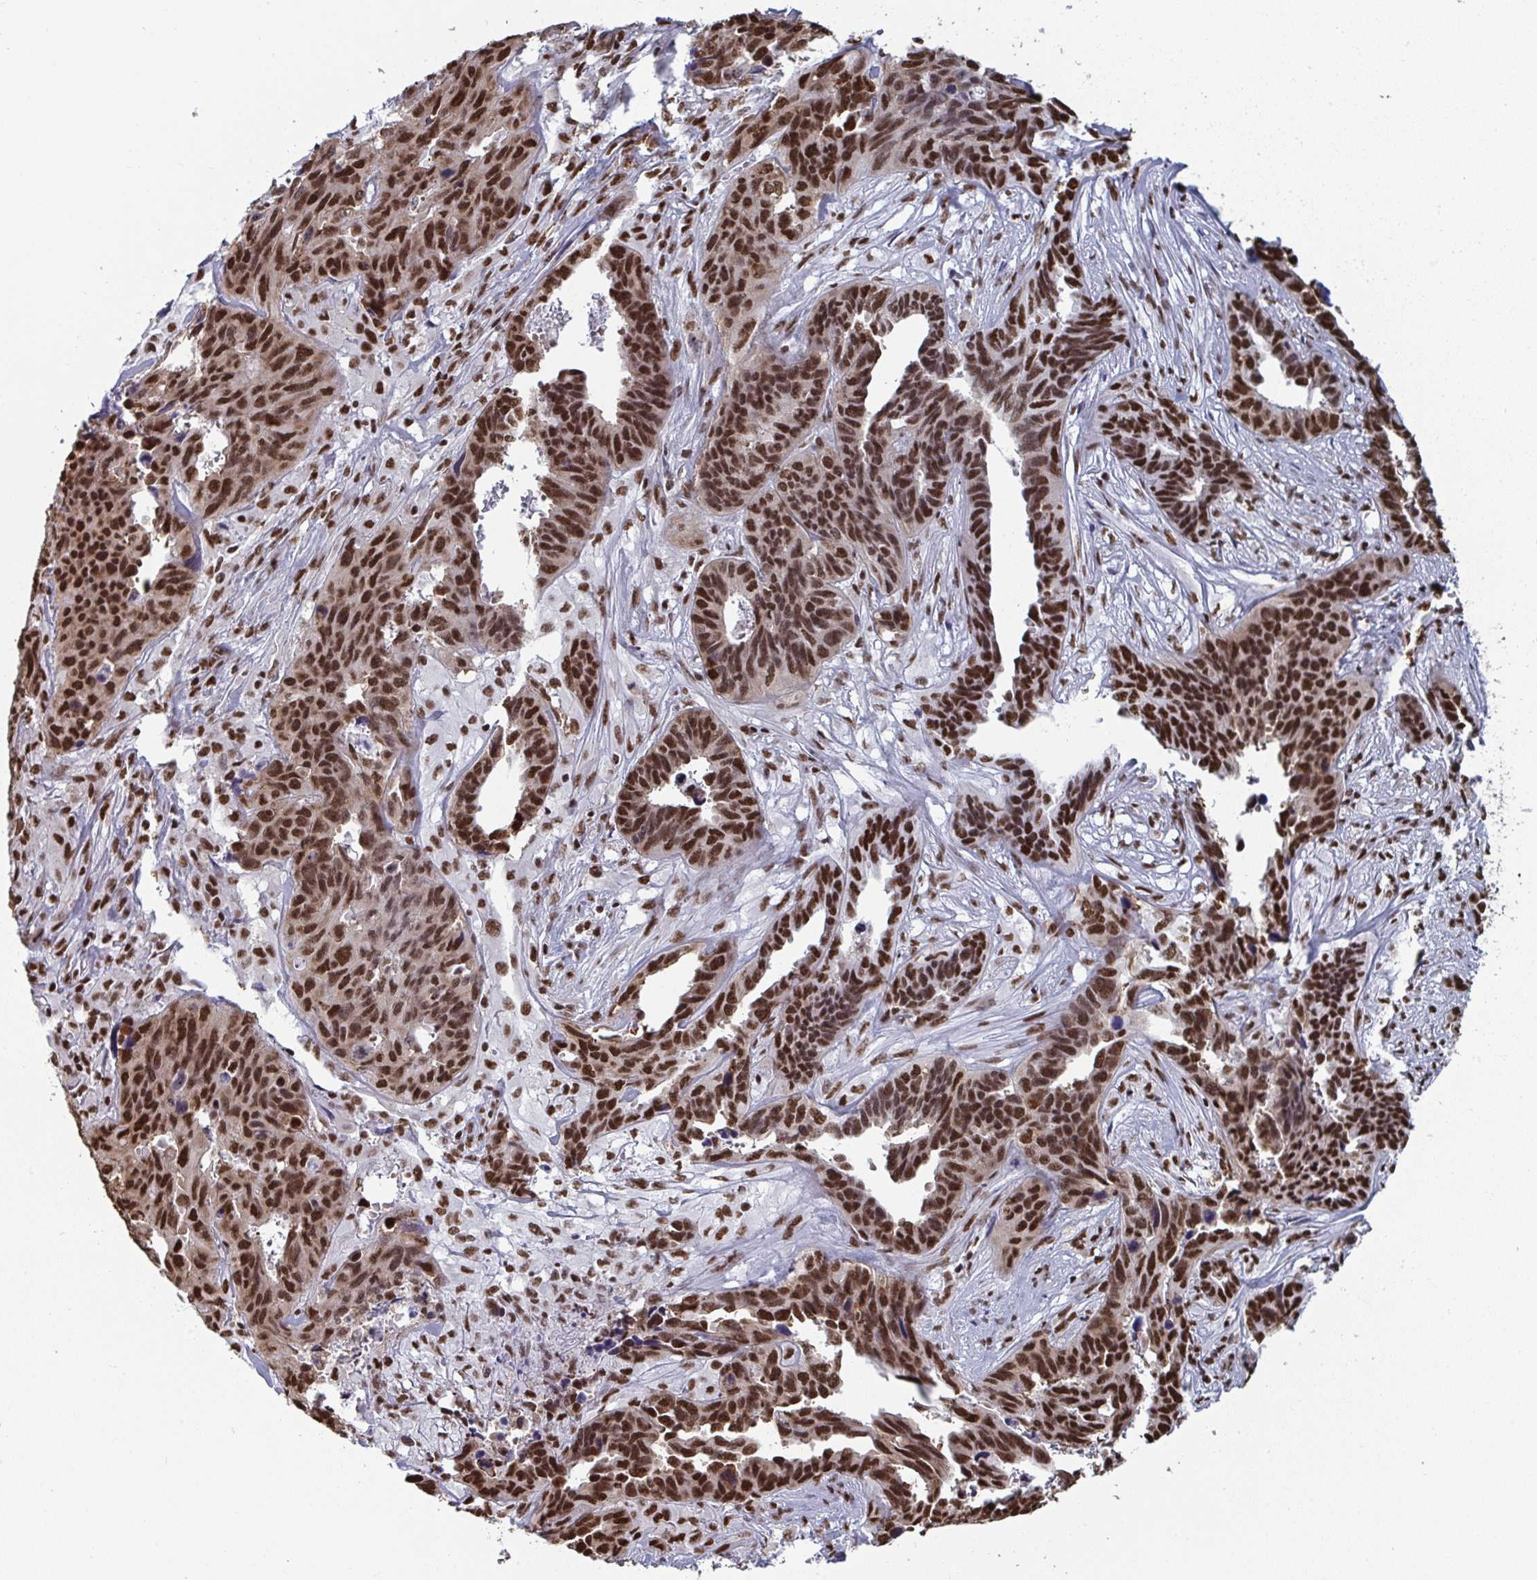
{"staining": {"intensity": "strong", "quantity": ">75%", "location": "nuclear"}, "tissue": "ovarian cancer", "cell_type": "Tumor cells", "image_type": "cancer", "snomed": [{"axis": "morphology", "description": "Cystadenocarcinoma, serous, NOS"}, {"axis": "topography", "description": "Ovary"}], "caption": "There is high levels of strong nuclear expression in tumor cells of serous cystadenocarcinoma (ovarian), as demonstrated by immunohistochemical staining (brown color).", "gene": "GAR1", "patient": {"sex": "female", "age": 64}}